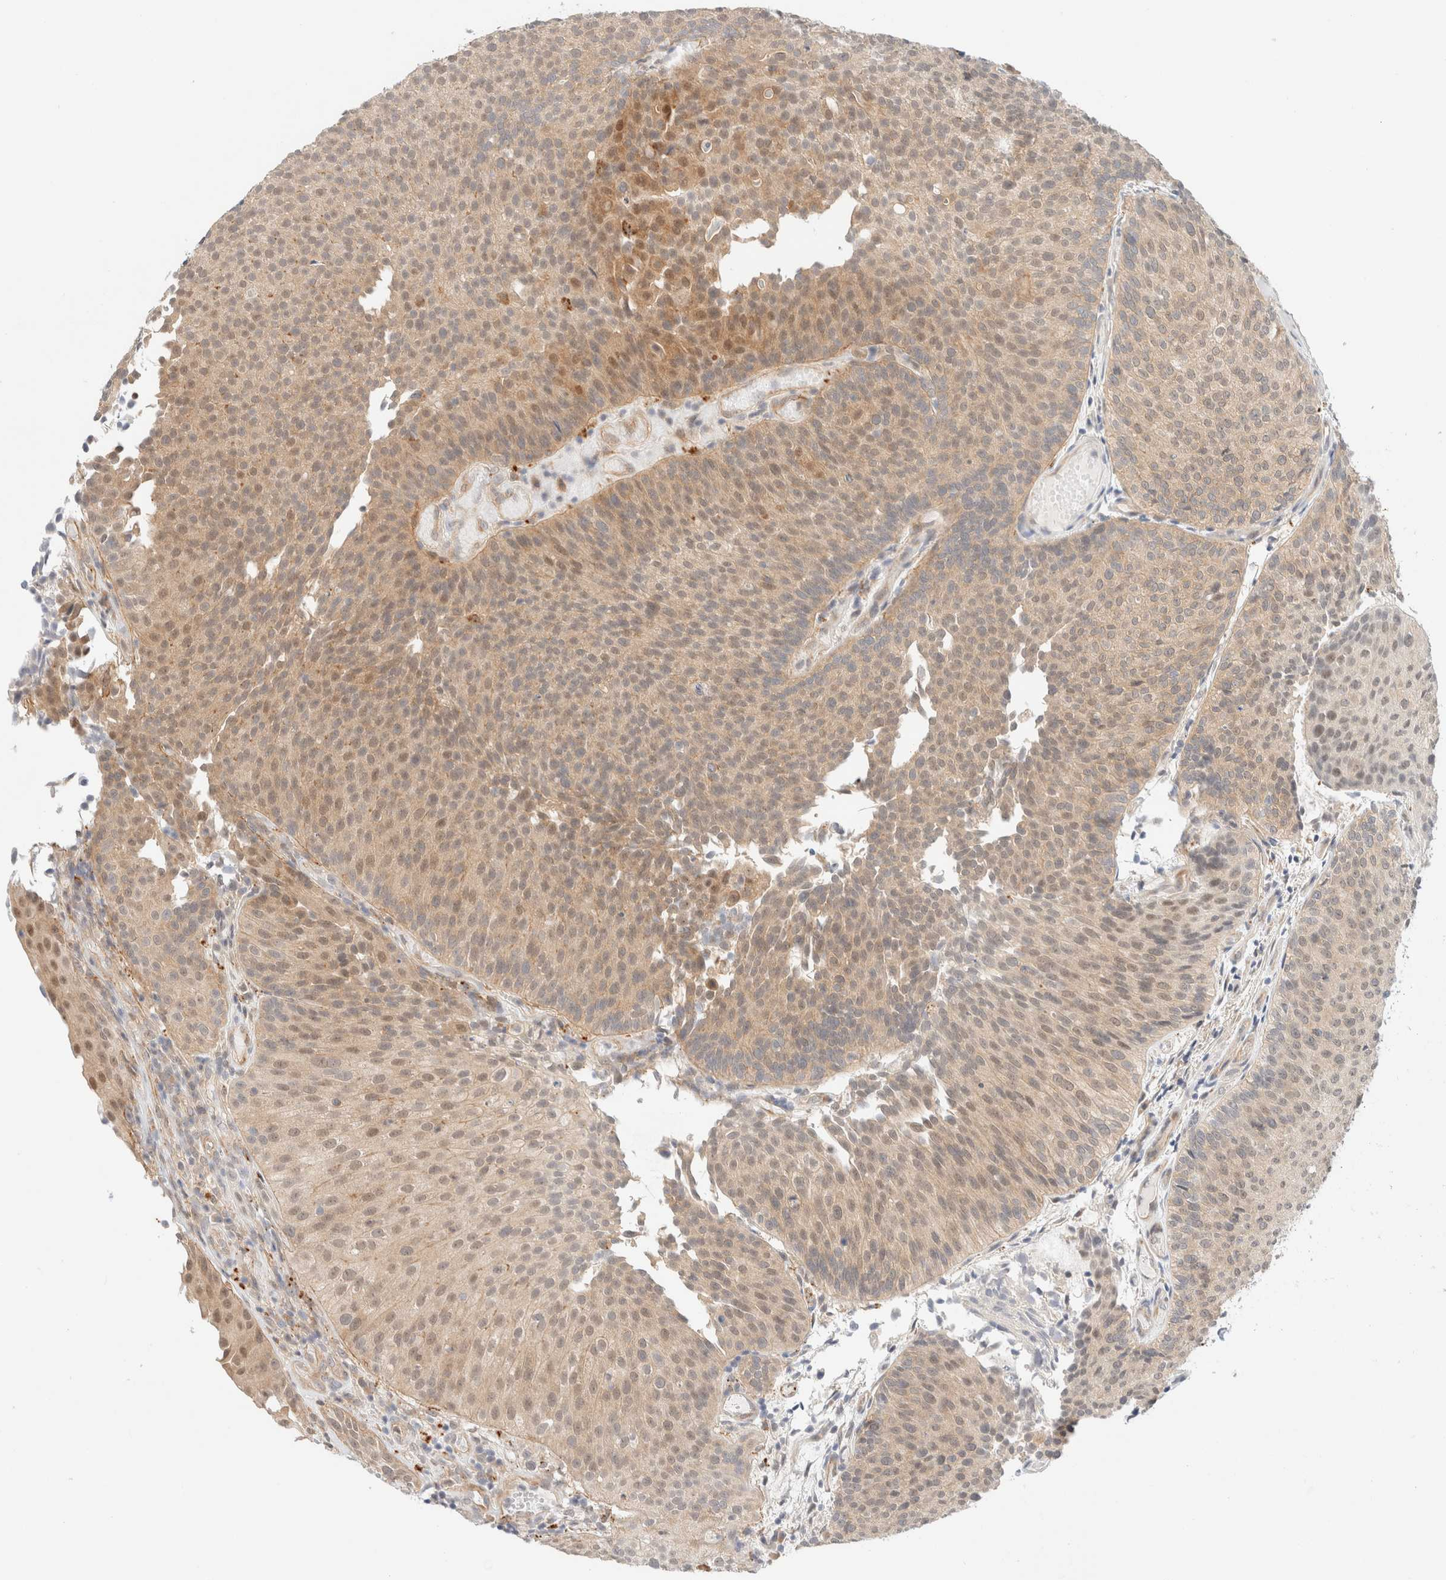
{"staining": {"intensity": "moderate", "quantity": ">75%", "location": "cytoplasmic/membranous"}, "tissue": "urothelial cancer", "cell_type": "Tumor cells", "image_type": "cancer", "snomed": [{"axis": "morphology", "description": "Urothelial carcinoma, Low grade"}, {"axis": "topography", "description": "Urinary bladder"}], "caption": "Protein expression analysis of human low-grade urothelial carcinoma reveals moderate cytoplasmic/membranous positivity in about >75% of tumor cells. (Brightfield microscopy of DAB IHC at high magnification).", "gene": "UNC13B", "patient": {"sex": "male", "age": 86}}